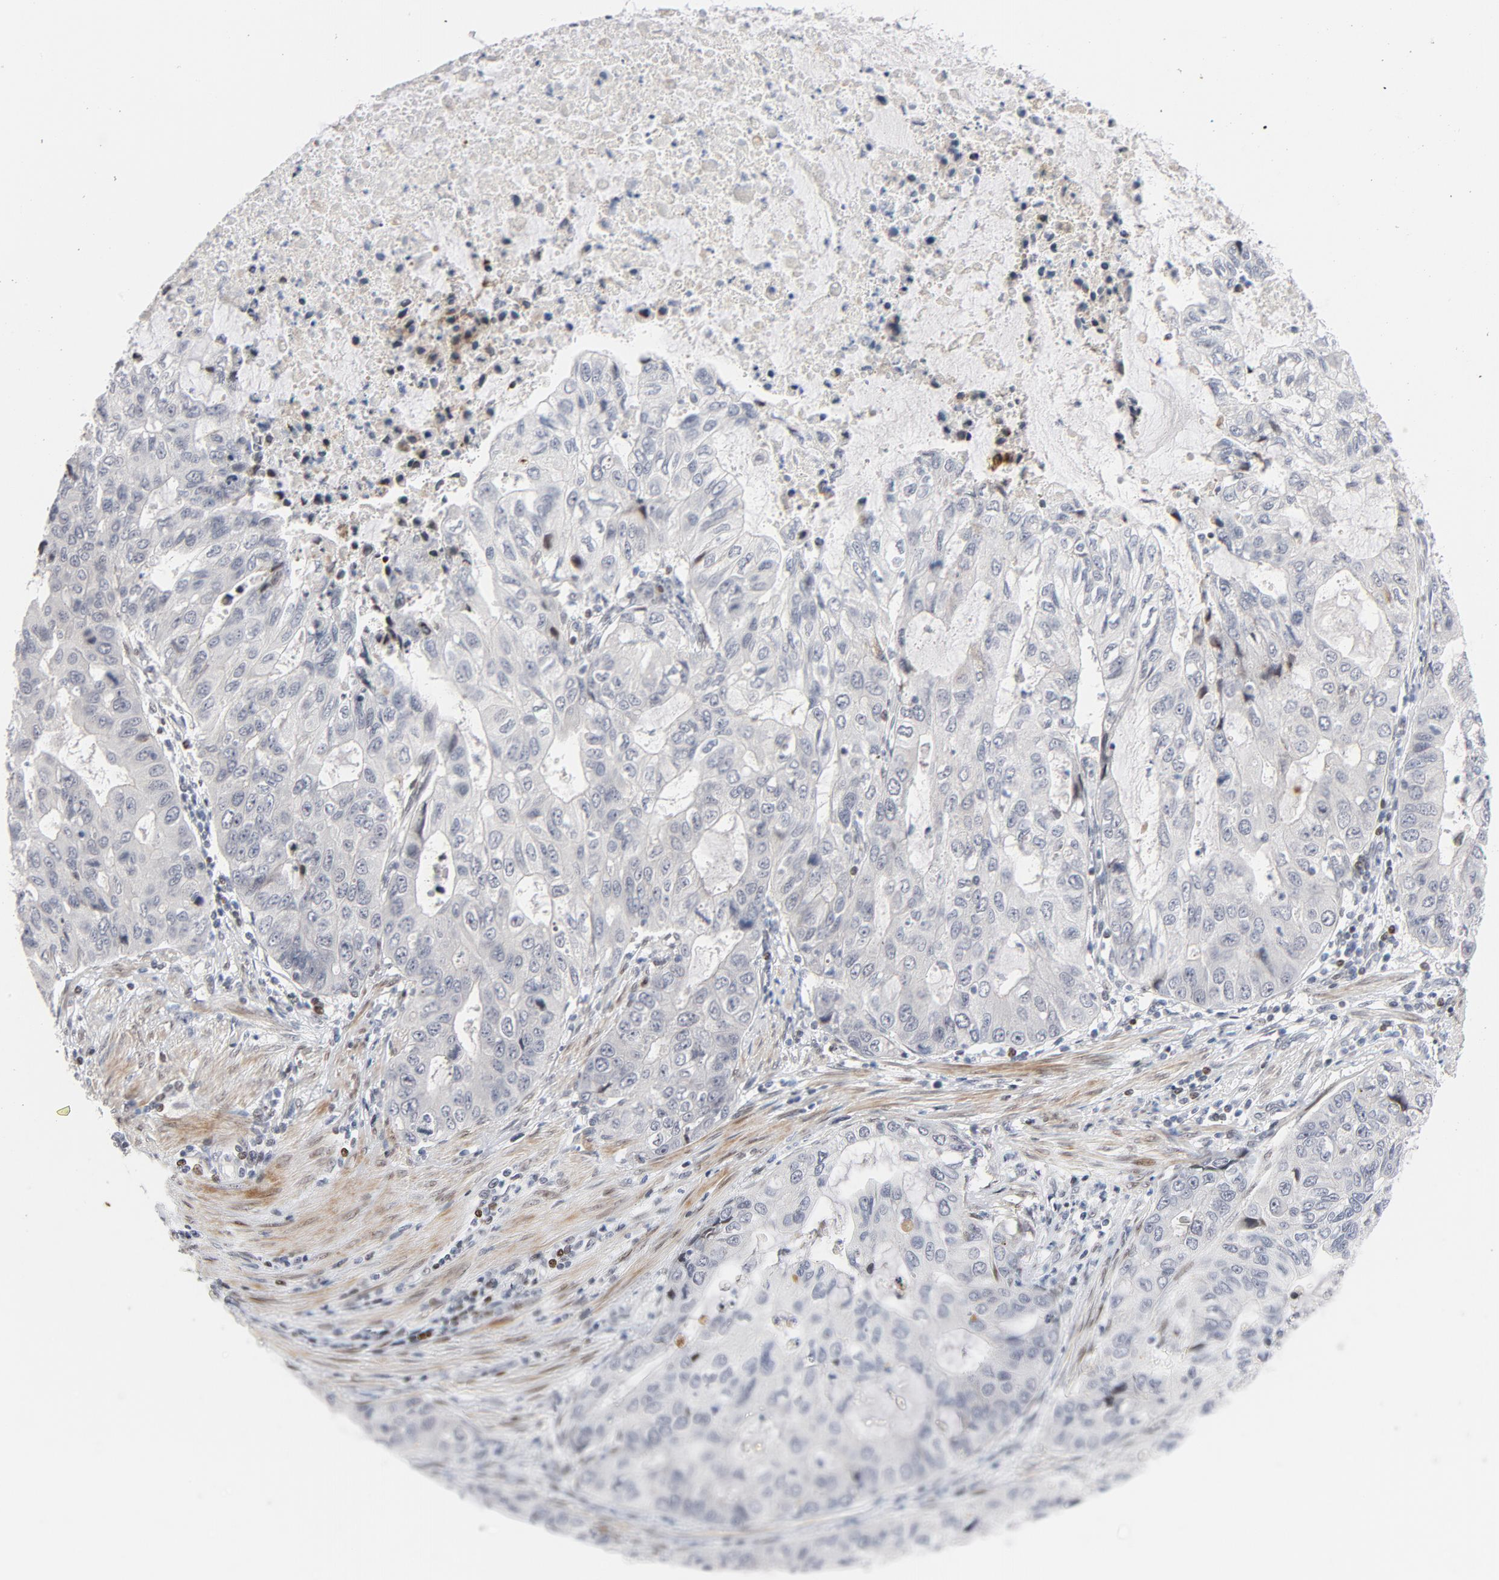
{"staining": {"intensity": "negative", "quantity": "none", "location": "none"}, "tissue": "stomach cancer", "cell_type": "Tumor cells", "image_type": "cancer", "snomed": [{"axis": "morphology", "description": "Adenocarcinoma, NOS"}, {"axis": "topography", "description": "Stomach, upper"}], "caption": "Stomach cancer was stained to show a protein in brown. There is no significant staining in tumor cells.", "gene": "NFIC", "patient": {"sex": "female", "age": 52}}